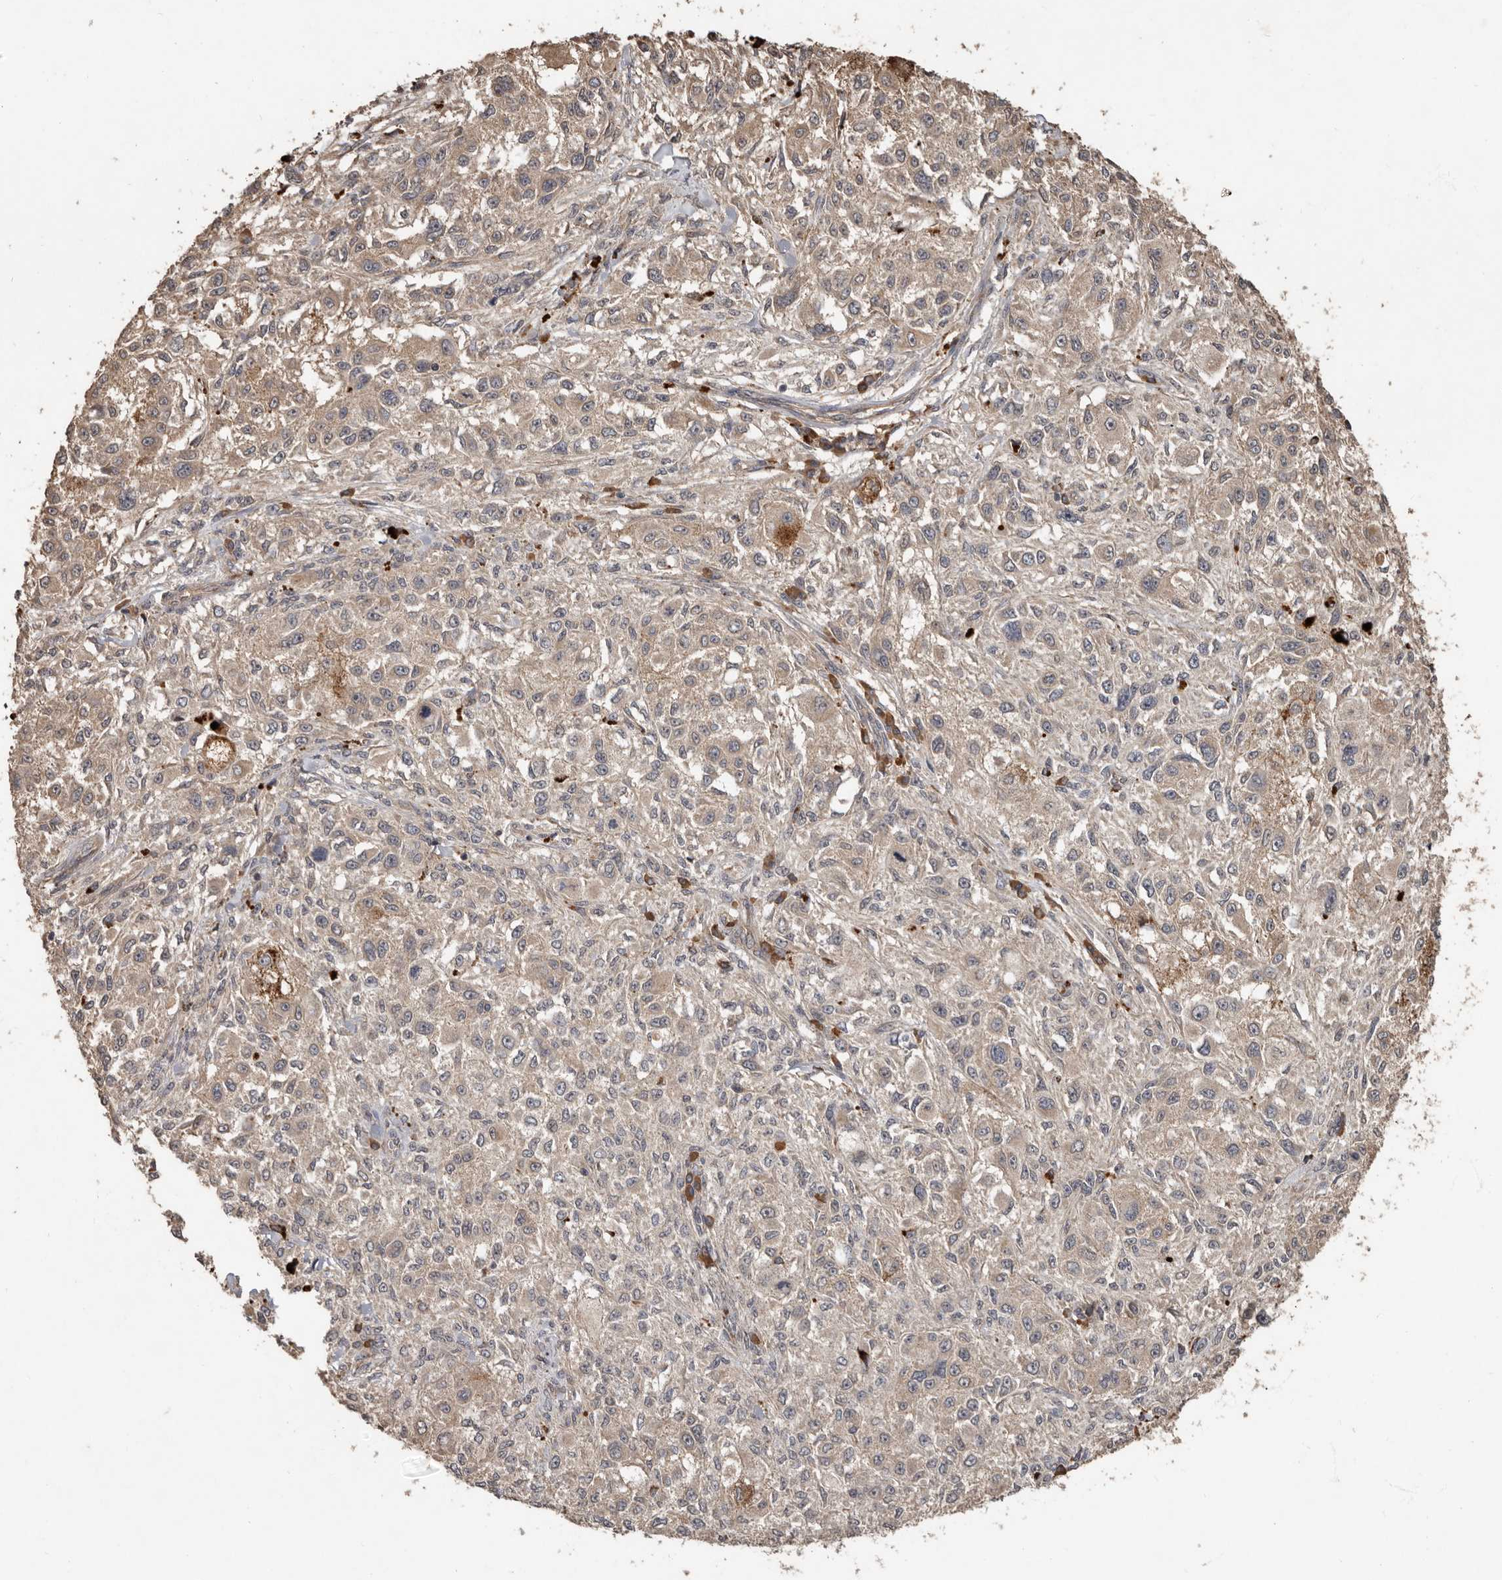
{"staining": {"intensity": "weak", "quantity": "<25%", "location": "cytoplasmic/membranous"}, "tissue": "melanoma", "cell_type": "Tumor cells", "image_type": "cancer", "snomed": [{"axis": "morphology", "description": "Necrosis, NOS"}, {"axis": "morphology", "description": "Malignant melanoma, NOS"}, {"axis": "topography", "description": "Skin"}], "caption": "Immunohistochemistry (IHC) image of malignant melanoma stained for a protein (brown), which reveals no positivity in tumor cells.", "gene": "KIF26B", "patient": {"sex": "female", "age": 87}}